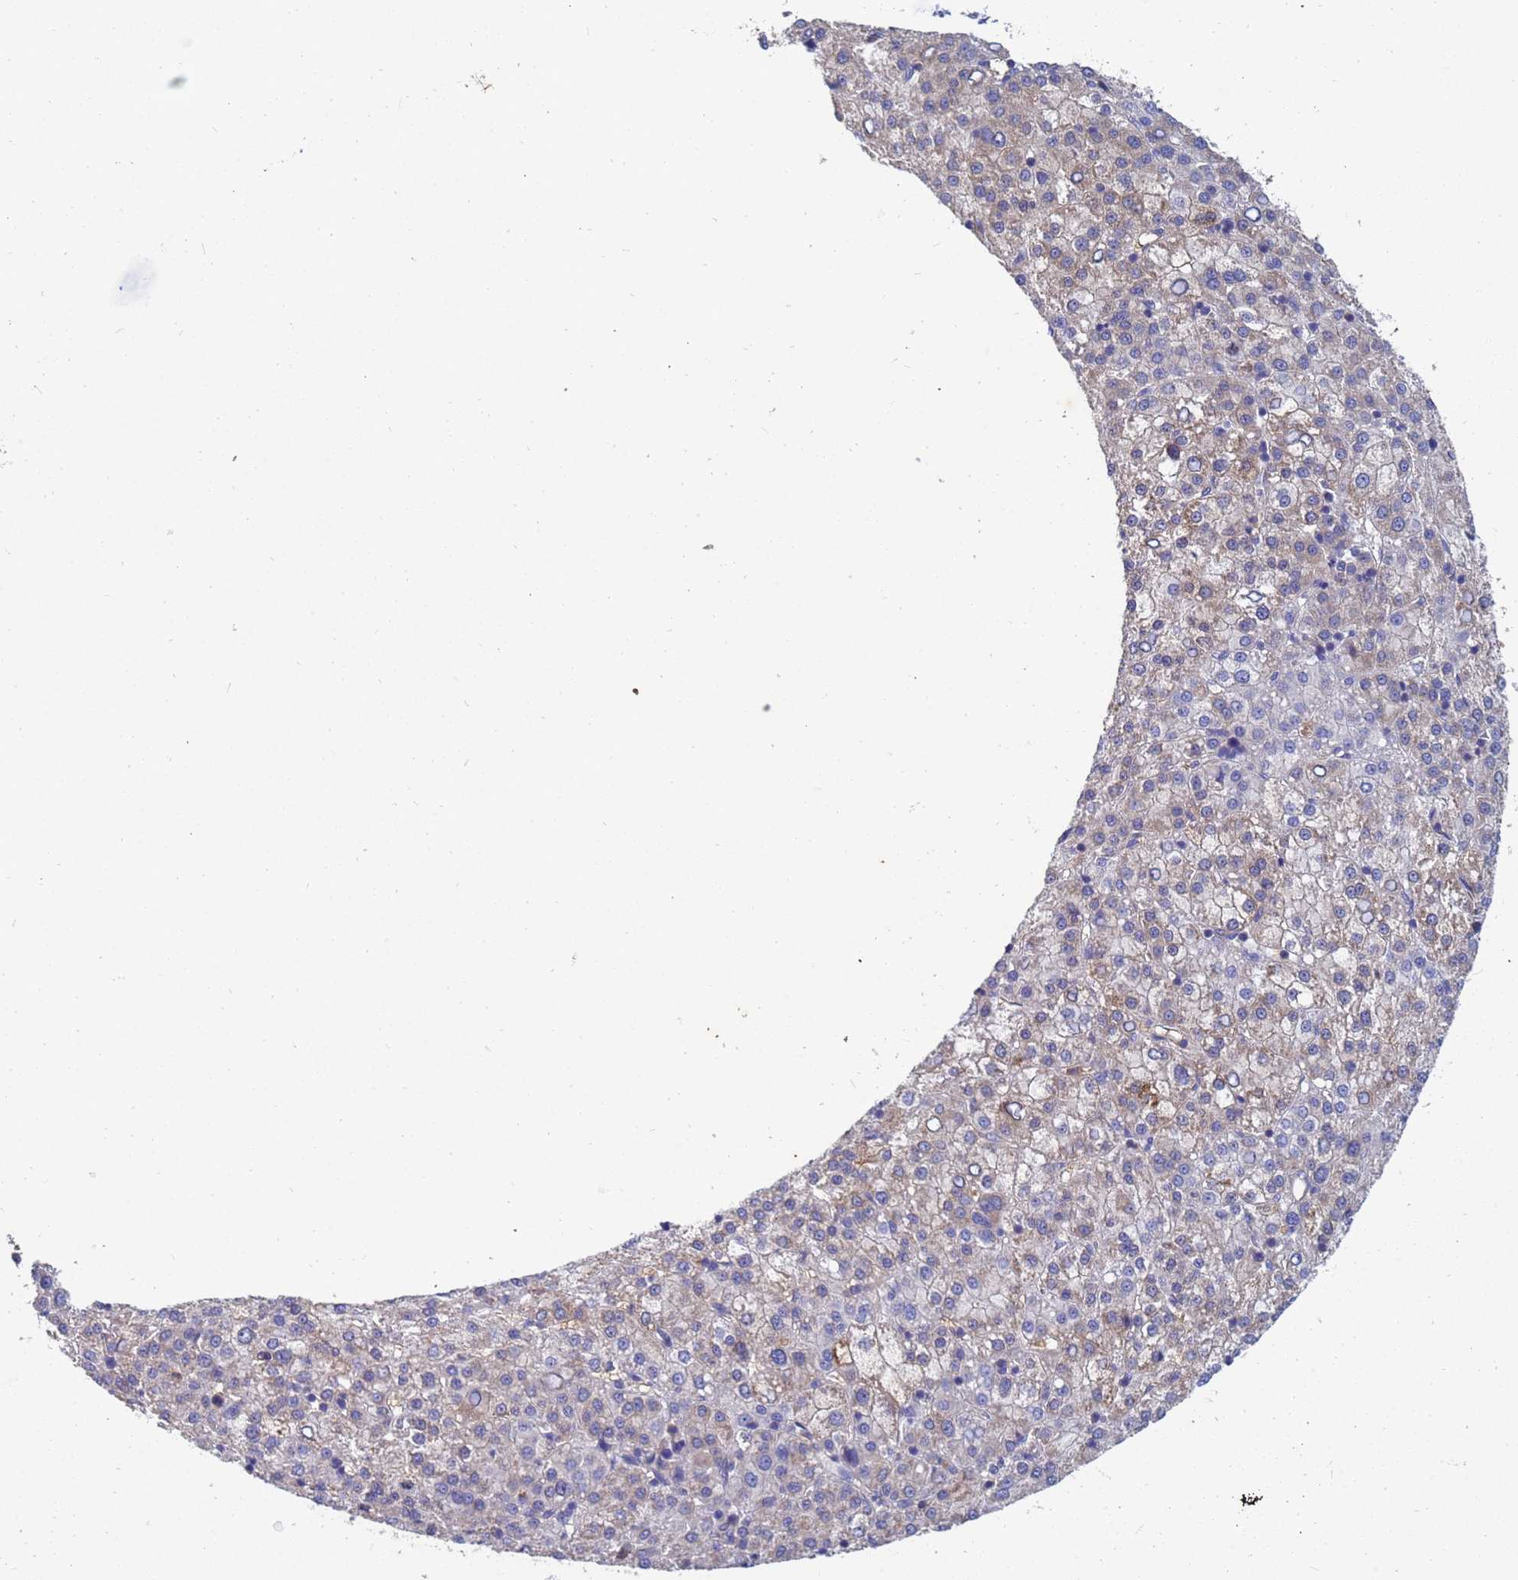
{"staining": {"intensity": "weak", "quantity": "<25%", "location": "cytoplasmic/membranous"}, "tissue": "liver cancer", "cell_type": "Tumor cells", "image_type": "cancer", "snomed": [{"axis": "morphology", "description": "Carcinoma, Hepatocellular, NOS"}, {"axis": "topography", "description": "Liver"}], "caption": "Immunohistochemical staining of human liver hepatocellular carcinoma shows no significant expression in tumor cells.", "gene": "TTLL11", "patient": {"sex": "female", "age": 58}}